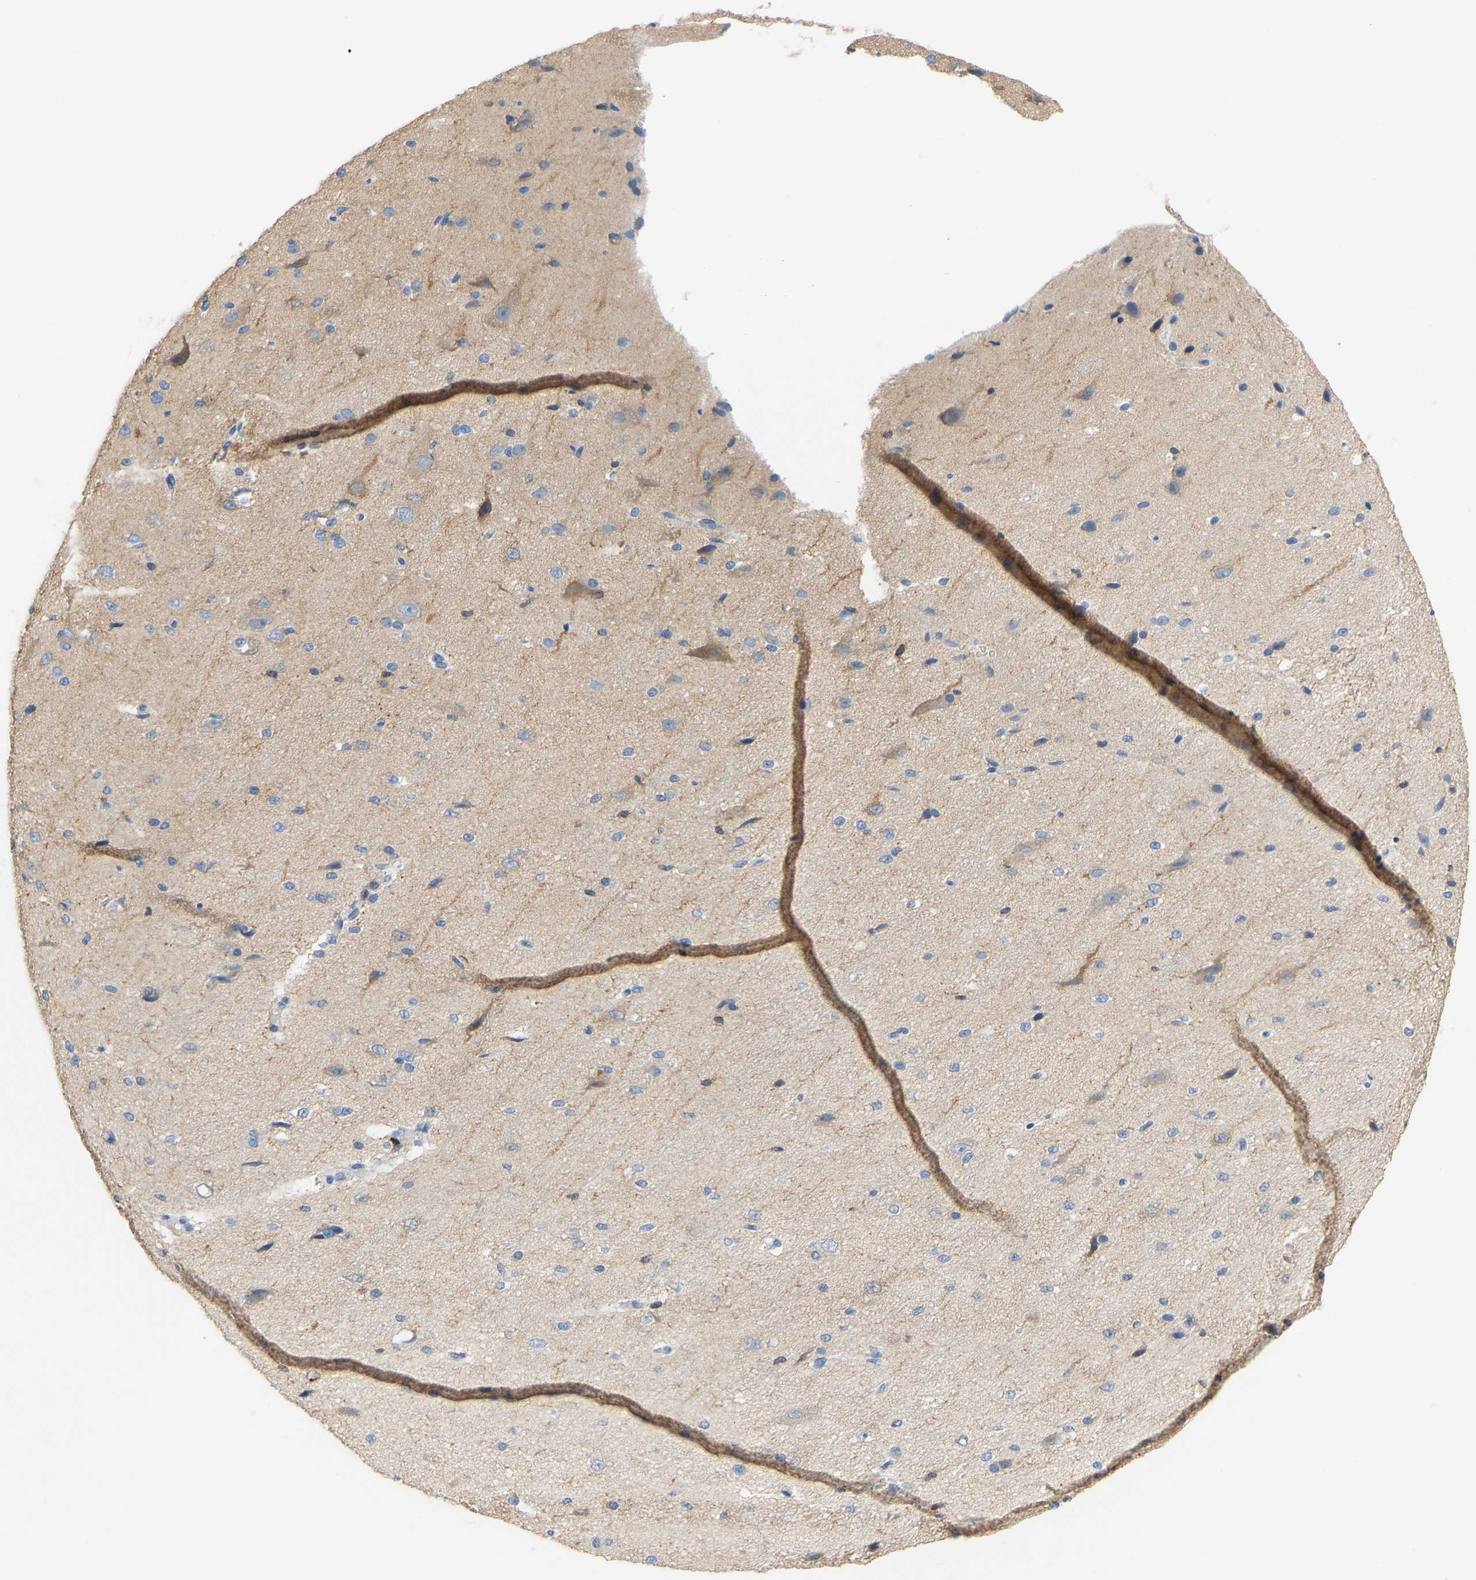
{"staining": {"intensity": "negative", "quantity": "none", "location": "none"}, "tissue": "cerebral cortex", "cell_type": "Endothelial cells", "image_type": "normal", "snomed": [{"axis": "morphology", "description": "Normal tissue, NOS"}, {"axis": "morphology", "description": "Developmental malformation"}, {"axis": "topography", "description": "Cerebral cortex"}], "caption": "Immunohistochemical staining of normal cerebral cortex displays no significant staining in endothelial cells. The staining was performed using DAB to visualize the protein expression in brown, while the nuclei were stained in blue with hematoxylin (Magnification: 20x).", "gene": "EVL", "patient": {"sex": "female", "age": 30}}